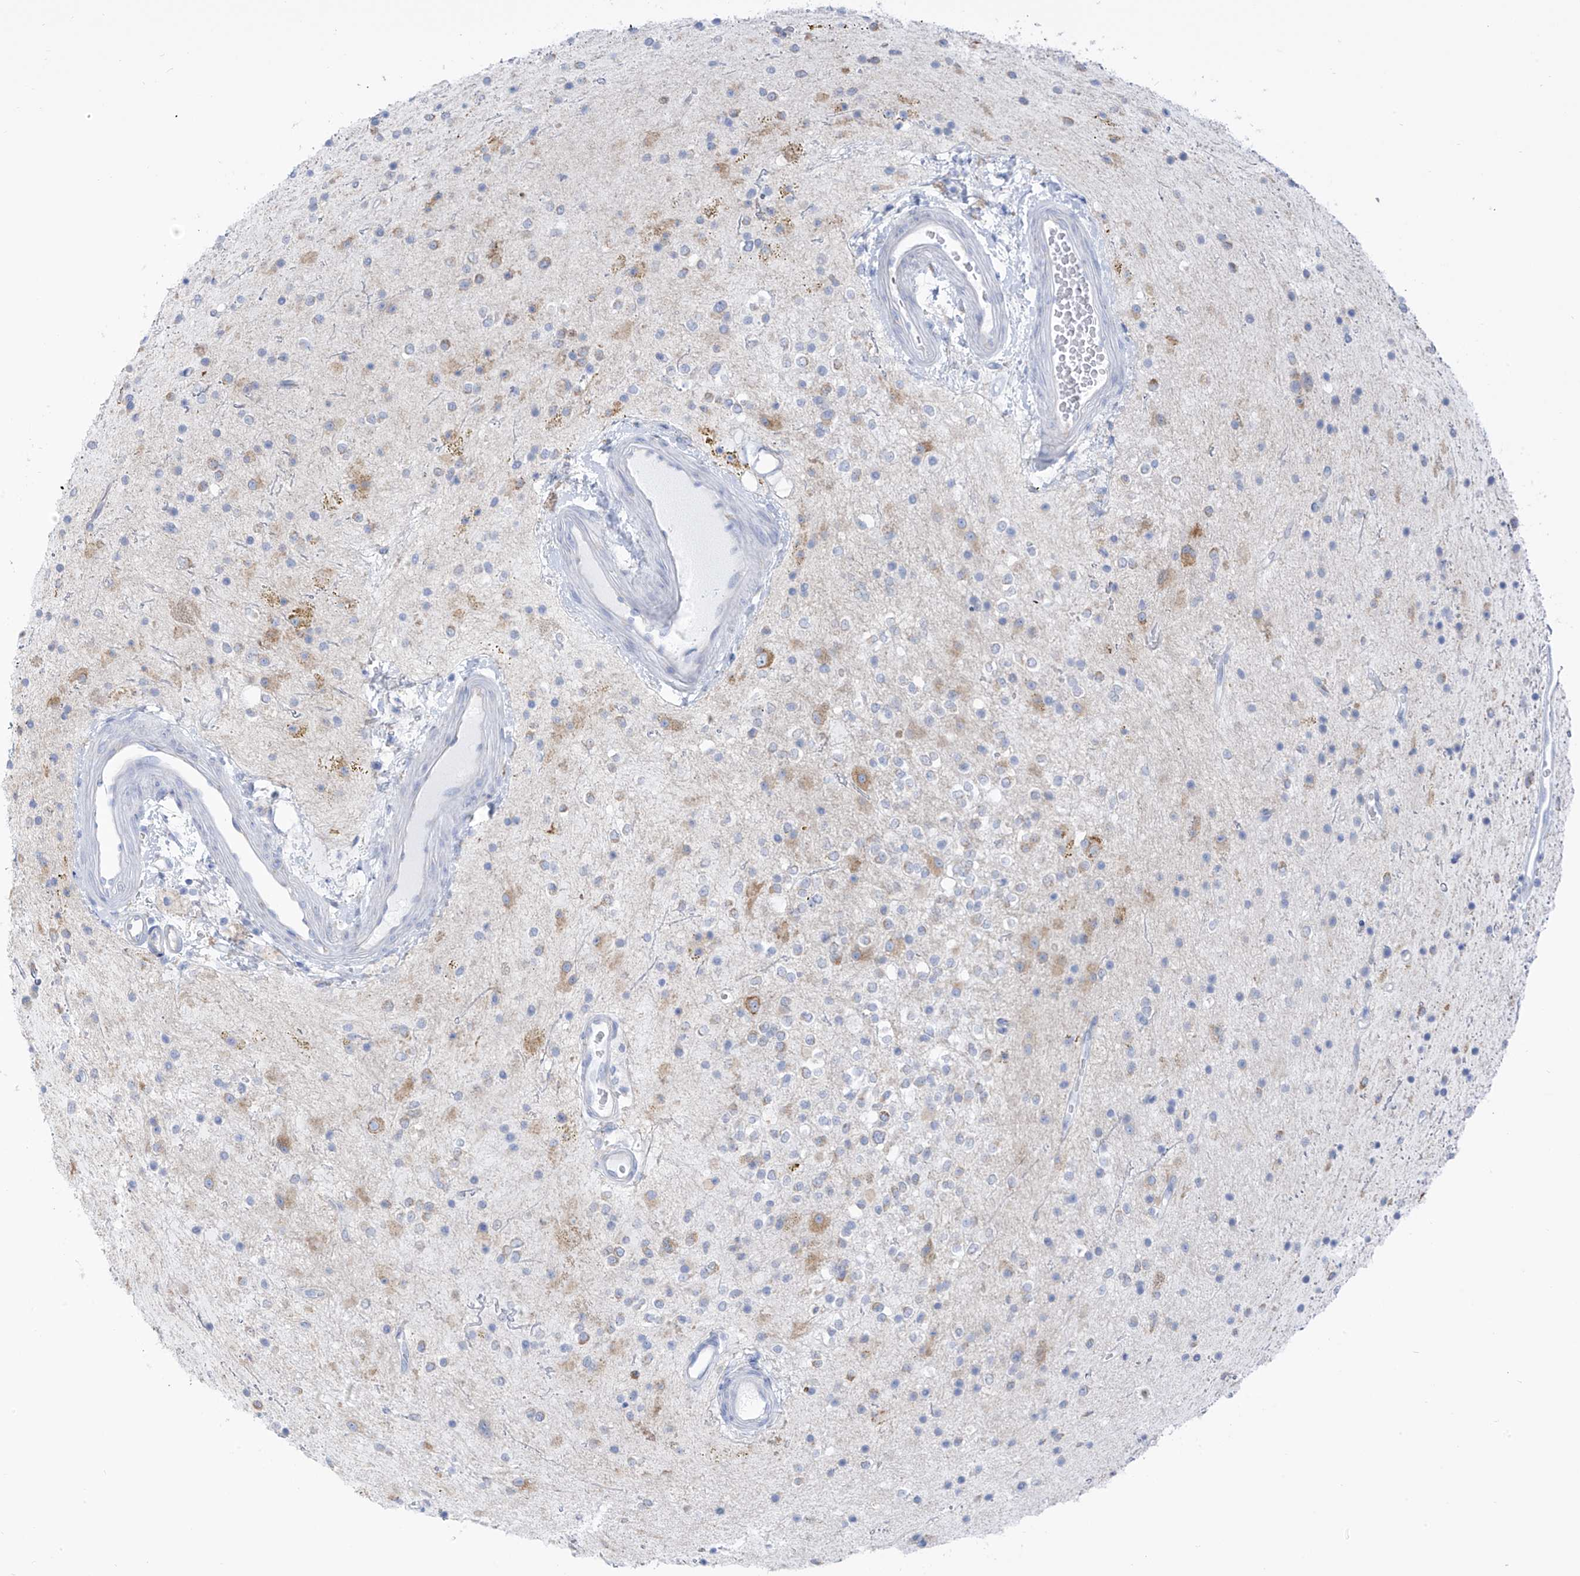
{"staining": {"intensity": "moderate", "quantity": "<25%", "location": "cytoplasmic/membranous"}, "tissue": "glioma", "cell_type": "Tumor cells", "image_type": "cancer", "snomed": [{"axis": "morphology", "description": "Glioma, malignant, High grade"}, {"axis": "topography", "description": "Brain"}], "caption": "Protein staining exhibits moderate cytoplasmic/membranous expression in about <25% of tumor cells in glioma. The staining was performed using DAB (3,3'-diaminobenzidine) to visualize the protein expression in brown, while the nuclei were stained in blue with hematoxylin (Magnification: 20x).", "gene": "RCN2", "patient": {"sex": "male", "age": 34}}